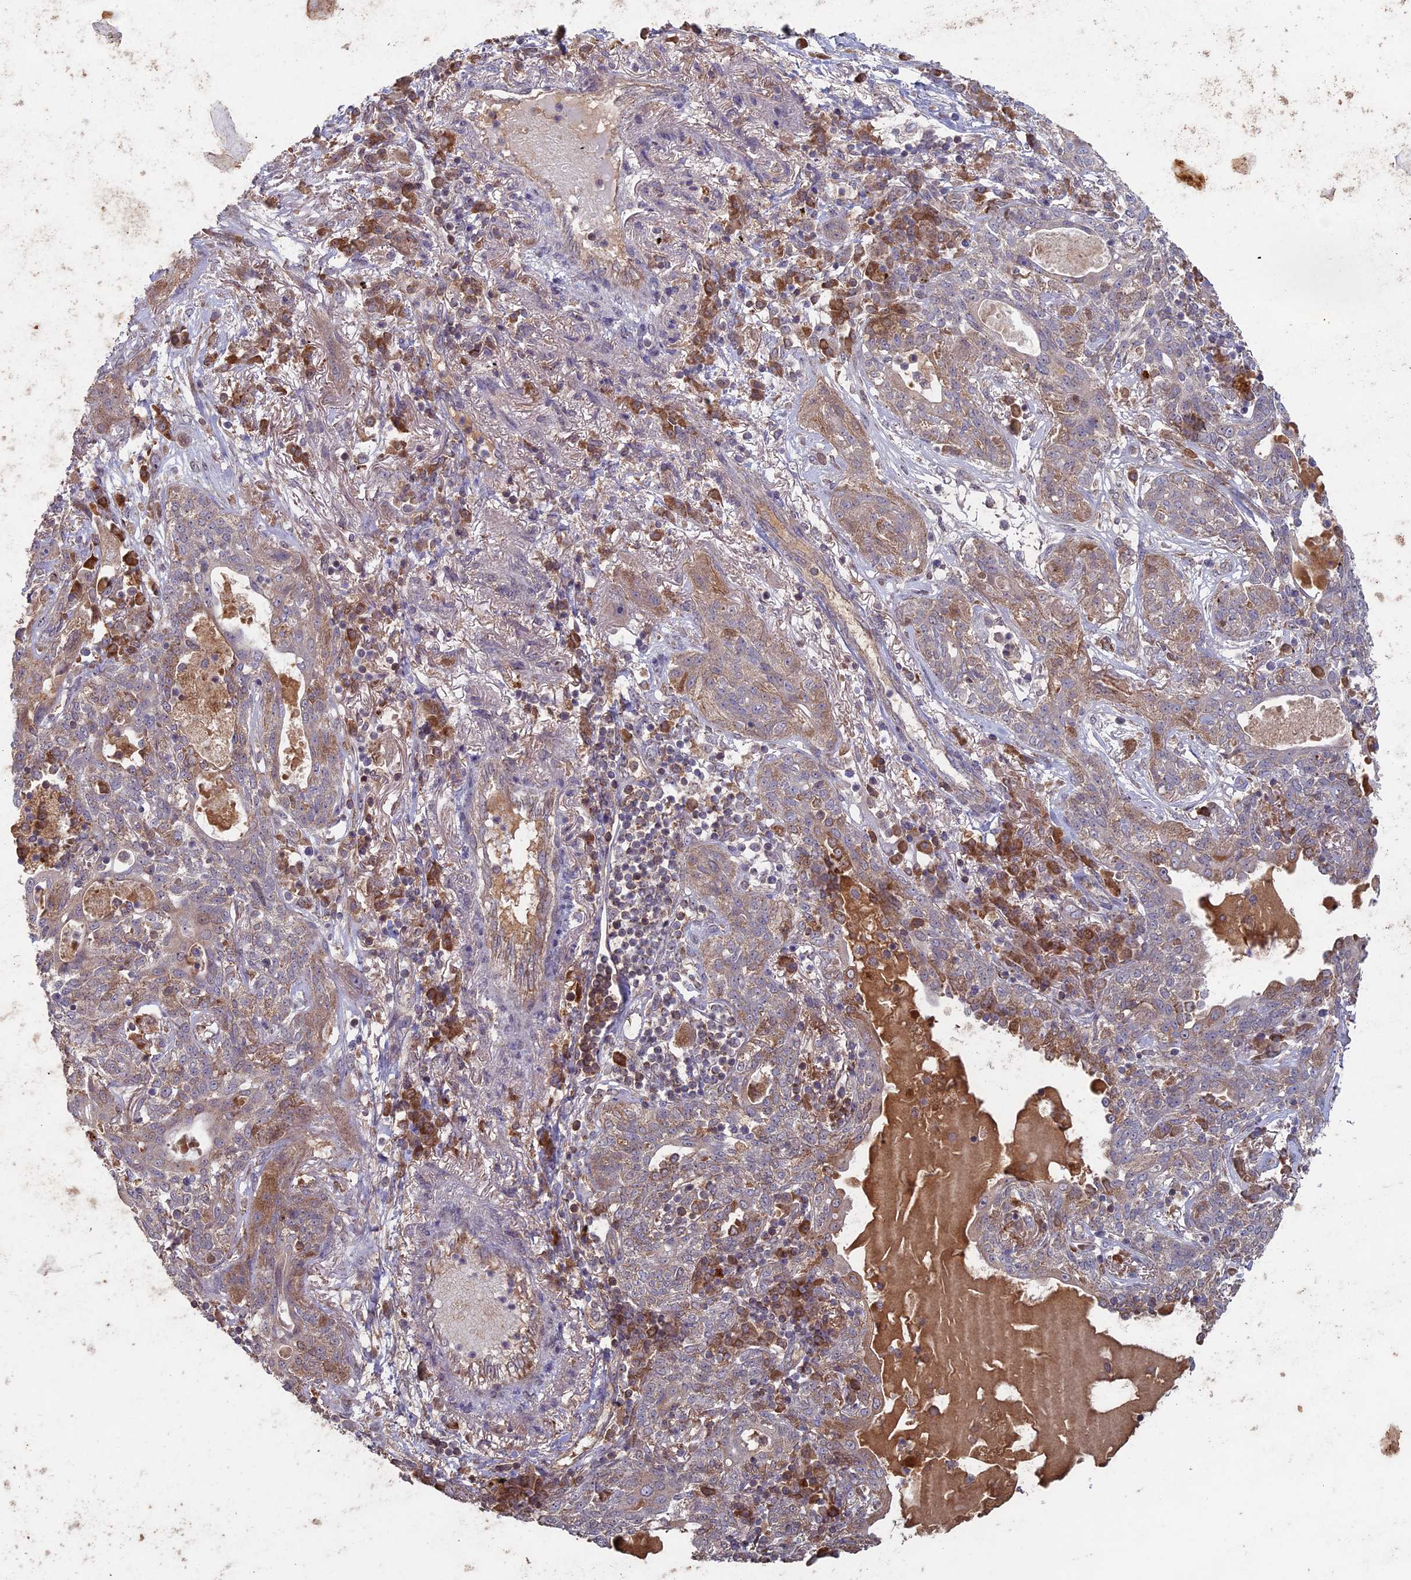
{"staining": {"intensity": "moderate", "quantity": ">75%", "location": "cytoplasmic/membranous"}, "tissue": "lung cancer", "cell_type": "Tumor cells", "image_type": "cancer", "snomed": [{"axis": "morphology", "description": "Squamous cell carcinoma, NOS"}, {"axis": "topography", "description": "Lung"}], "caption": "Immunohistochemistry (IHC) micrograph of neoplastic tissue: human lung cancer (squamous cell carcinoma) stained using IHC shows medium levels of moderate protein expression localized specifically in the cytoplasmic/membranous of tumor cells, appearing as a cytoplasmic/membranous brown color.", "gene": "RCCD1", "patient": {"sex": "female", "age": 70}}